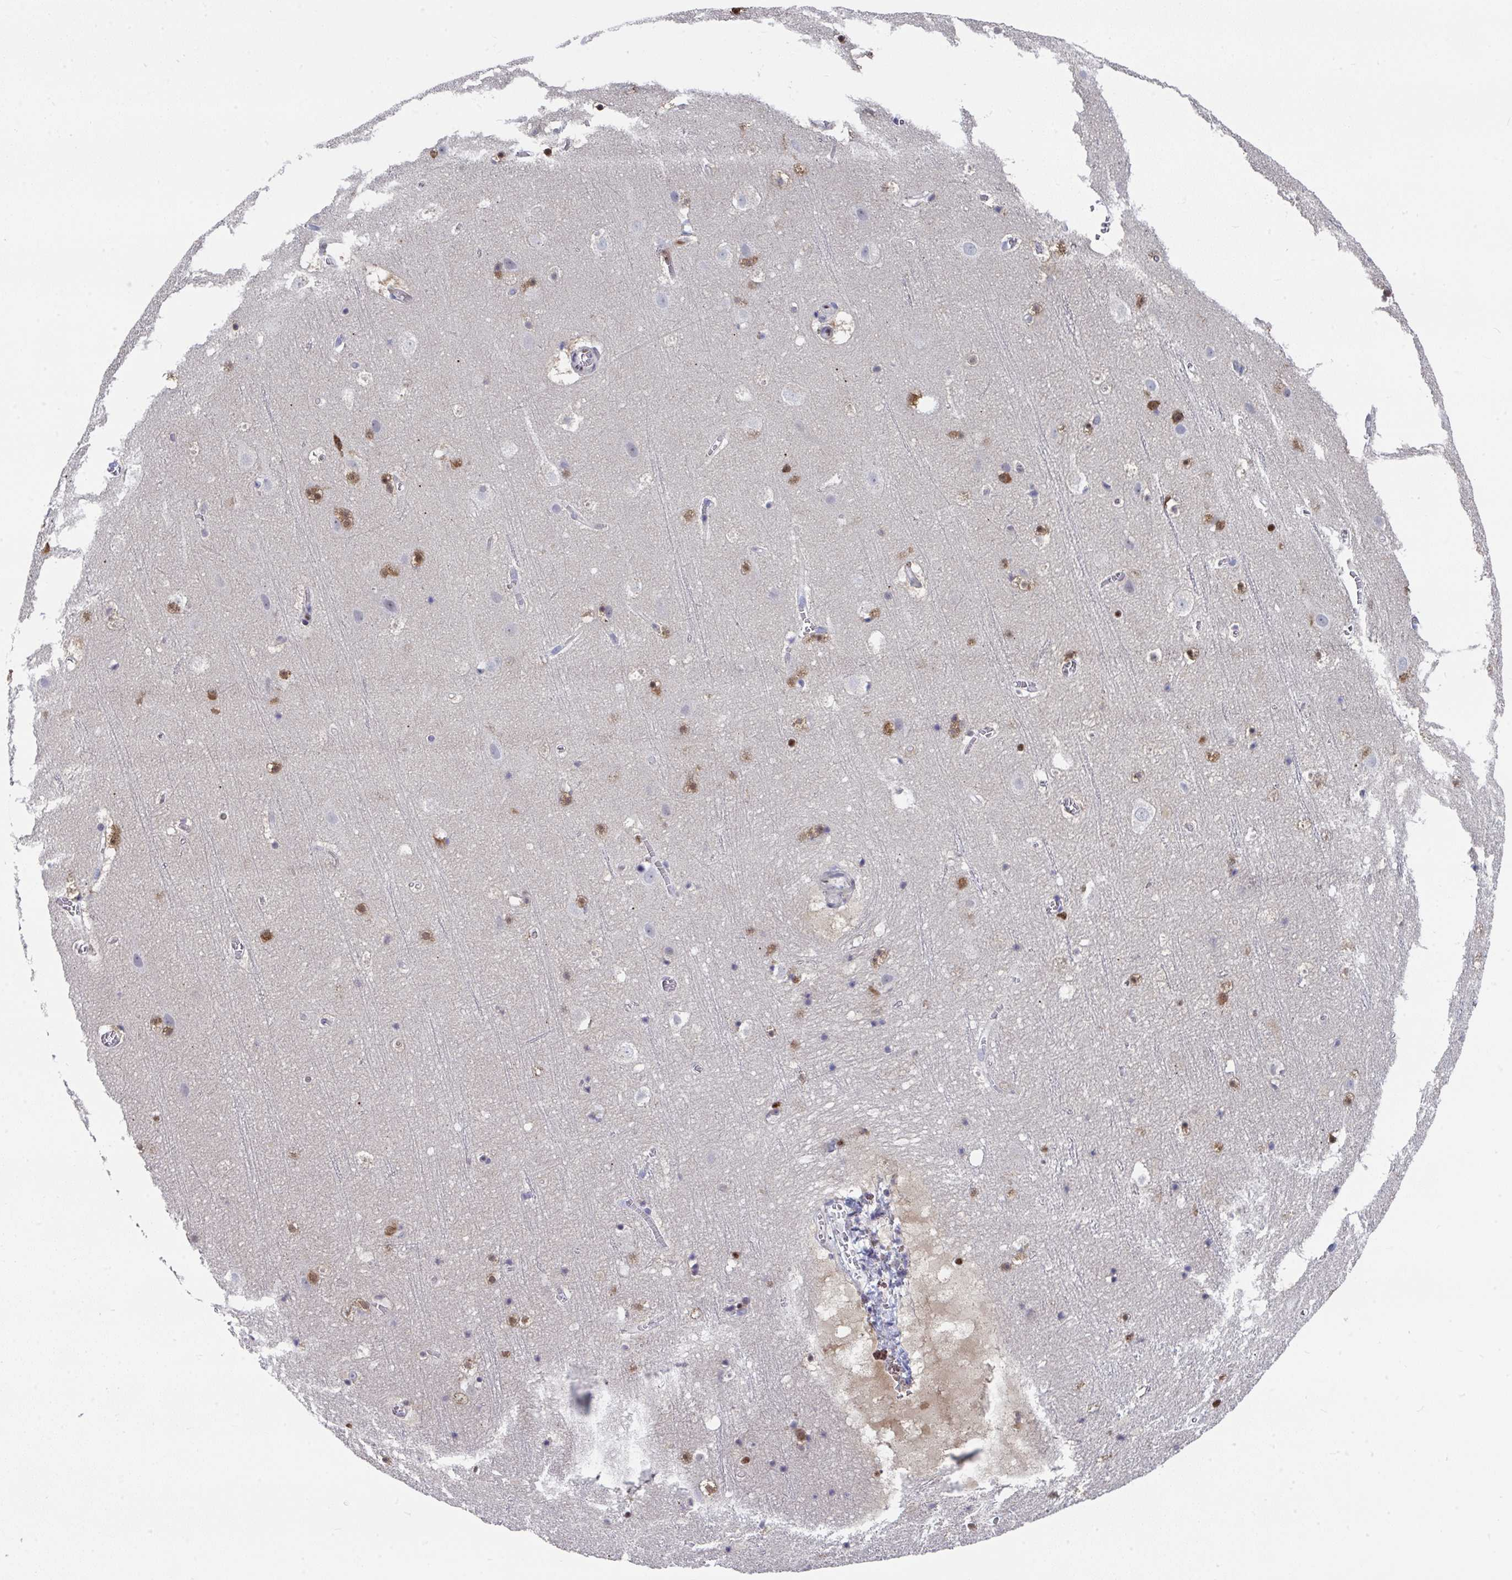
{"staining": {"intensity": "negative", "quantity": "none", "location": "none"}, "tissue": "cerebral cortex", "cell_type": "Endothelial cells", "image_type": "normal", "snomed": [{"axis": "morphology", "description": "Normal tissue, NOS"}, {"axis": "topography", "description": "Cerebral cortex"}], "caption": "DAB (3,3'-diaminobenzidine) immunohistochemical staining of benign cerebral cortex exhibits no significant positivity in endothelial cells.", "gene": "JDP2", "patient": {"sex": "female", "age": 42}}